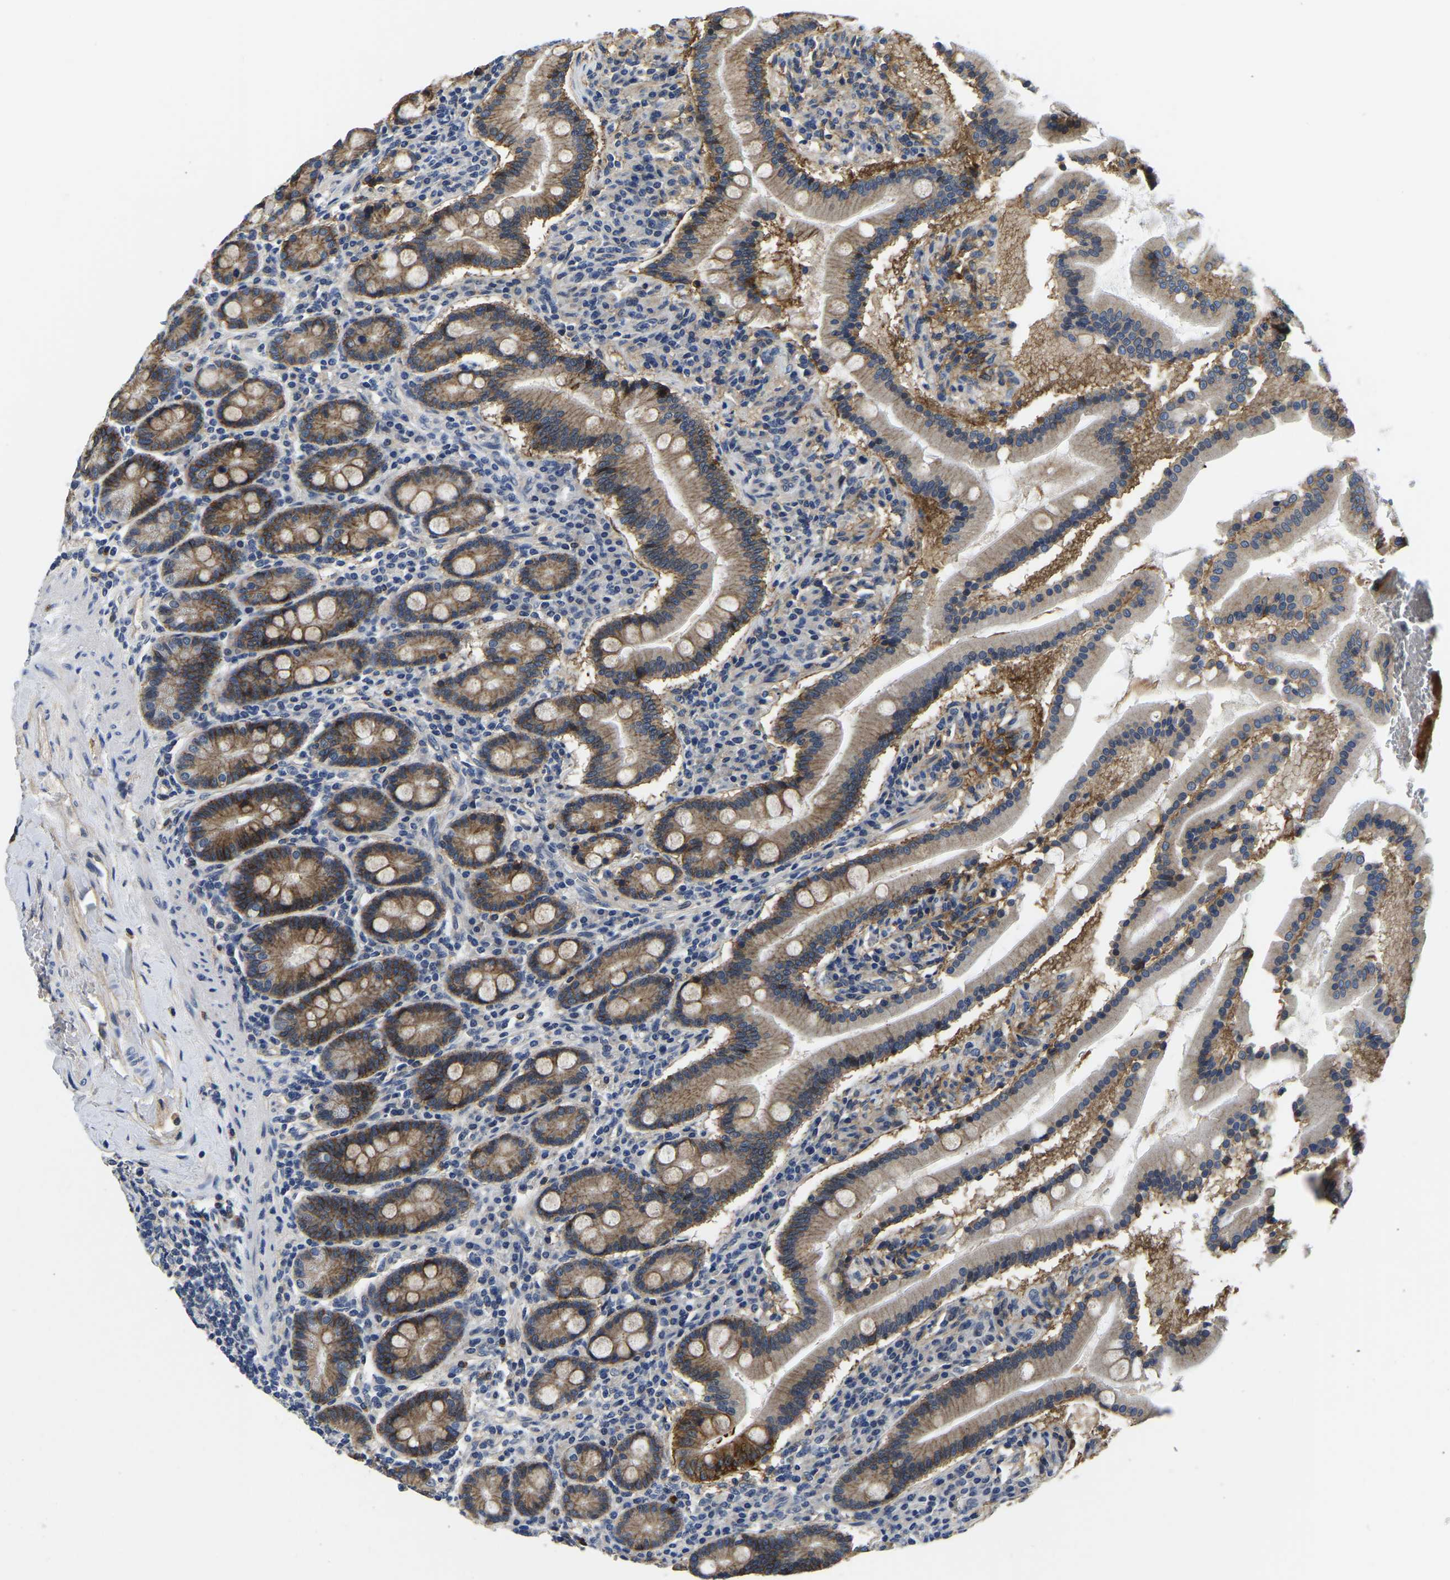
{"staining": {"intensity": "moderate", "quantity": "25%-75%", "location": "cytoplasmic/membranous"}, "tissue": "duodenum", "cell_type": "Glandular cells", "image_type": "normal", "snomed": [{"axis": "morphology", "description": "Normal tissue, NOS"}, {"axis": "topography", "description": "Duodenum"}], "caption": "This photomicrograph reveals immunohistochemistry staining of unremarkable human duodenum, with medium moderate cytoplasmic/membranous expression in approximately 25%-75% of glandular cells.", "gene": "ITGA2", "patient": {"sex": "male", "age": 50}}